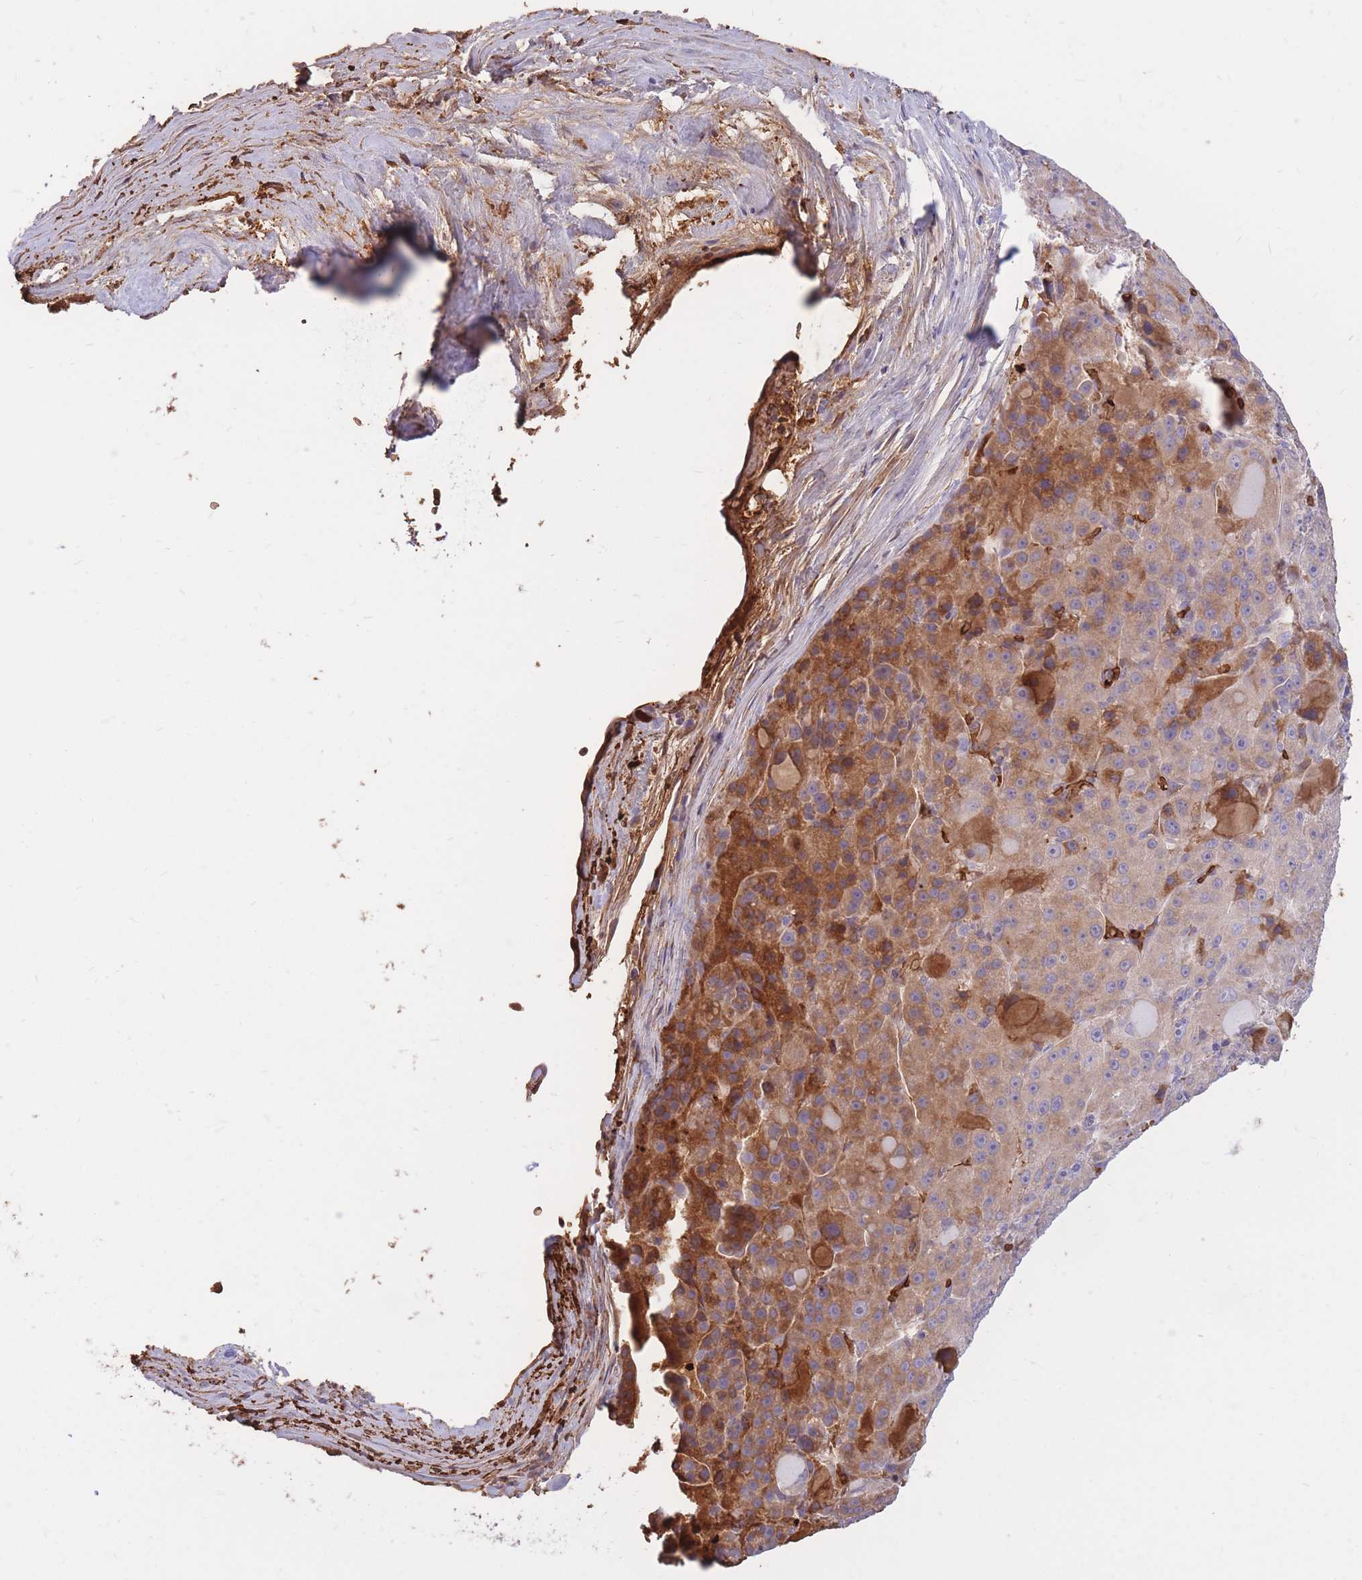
{"staining": {"intensity": "moderate", "quantity": "25%-75%", "location": "cytoplasmic/membranous"}, "tissue": "liver cancer", "cell_type": "Tumor cells", "image_type": "cancer", "snomed": [{"axis": "morphology", "description": "Carcinoma, Hepatocellular, NOS"}, {"axis": "topography", "description": "Liver"}], "caption": "The photomicrograph reveals a brown stain indicating the presence of a protein in the cytoplasmic/membranous of tumor cells in hepatocellular carcinoma (liver).", "gene": "ATP10D", "patient": {"sex": "male", "age": 76}}